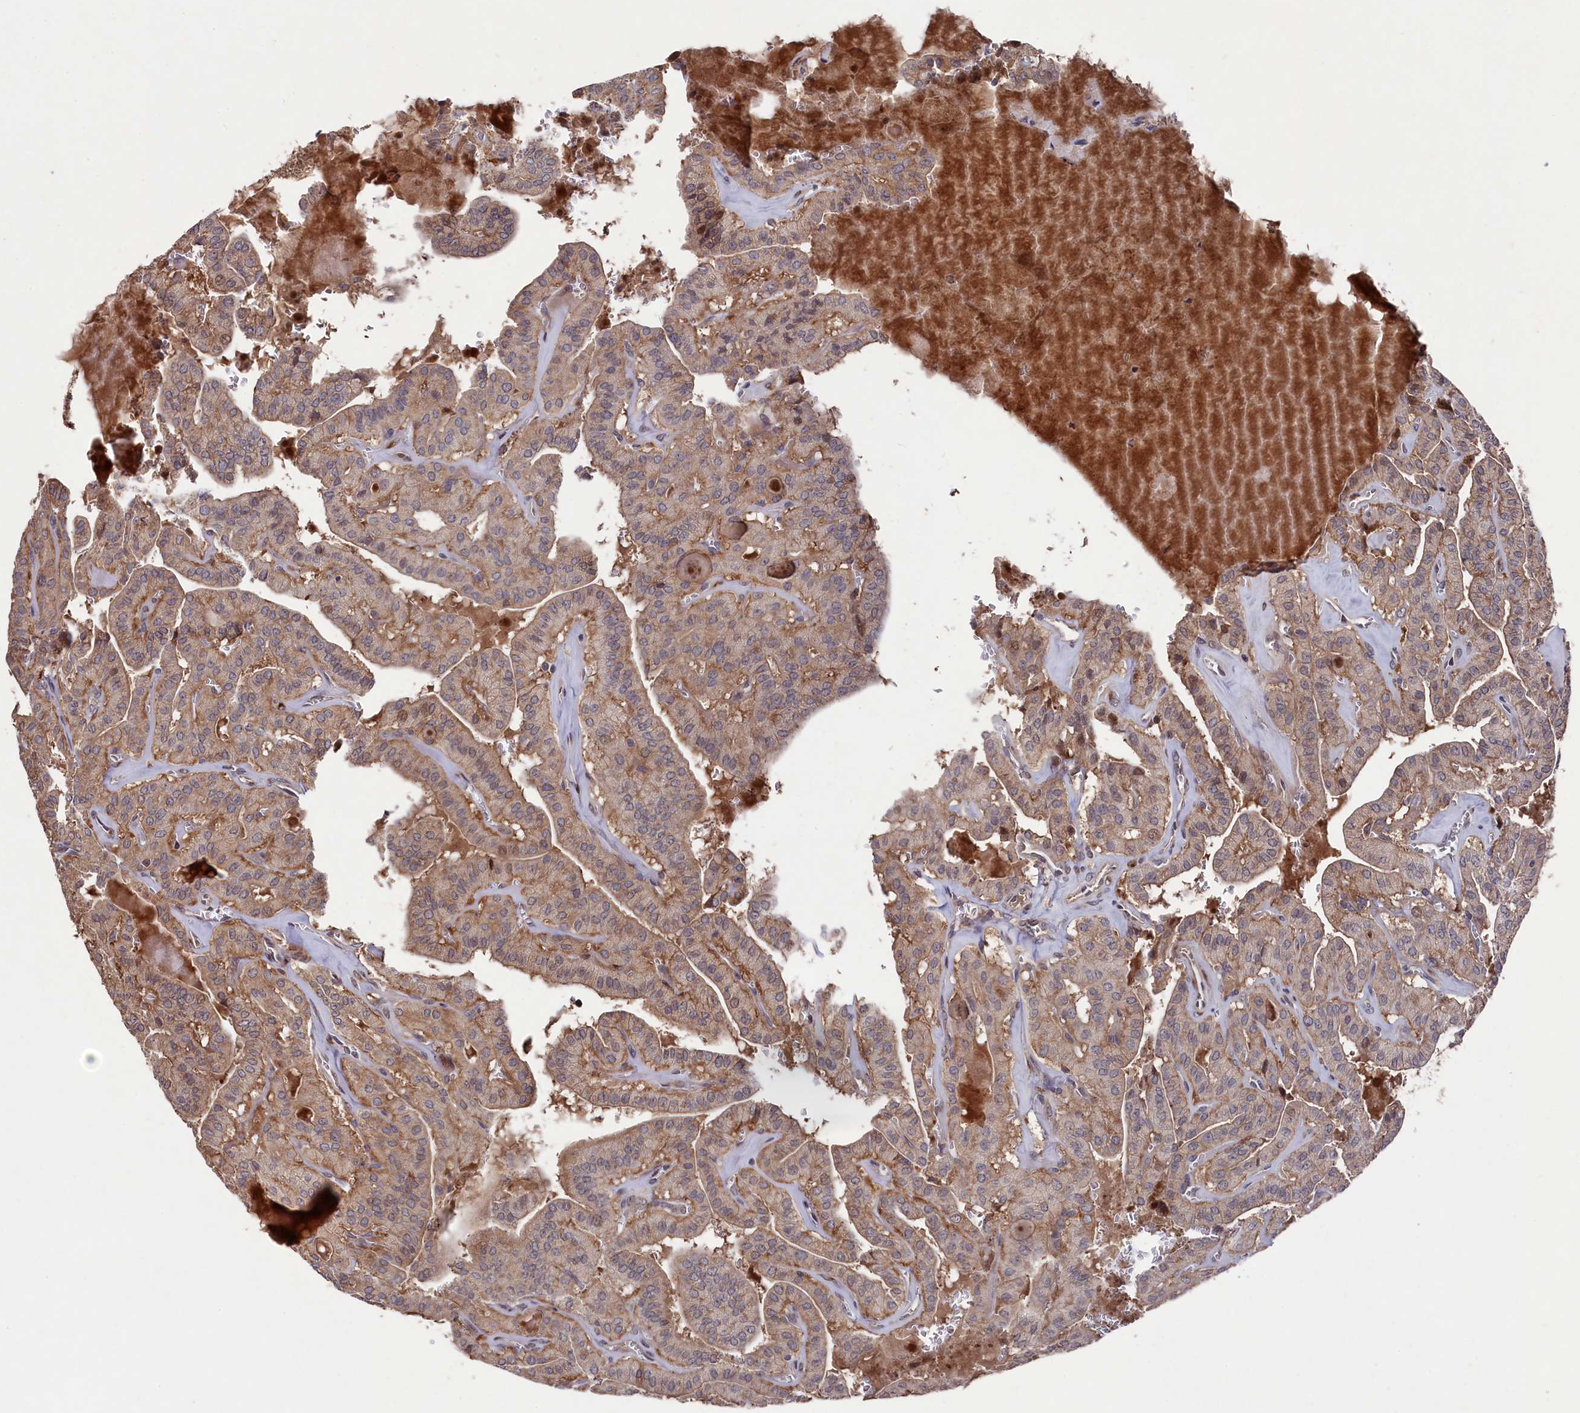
{"staining": {"intensity": "weak", "quantity": ">75%", "location": "cytoplasmic/membranous"}, "tissue": "thyroid cancer", "cell_type": "Tumor cells", "image_type": "cancer", "snomed": [{"axis": "morphology", "description": "Papillary adenocarcinoma, NOS"}, {"axis": "topography", "description": "Thyroid gland"}], "caption": "This image shows thyroid cancer (papillary adenocarcinoma) stained with IHC to label a protein in brown. The cytoplasmic/membranous of tumor cells show weak positivity for the protein. Nuclei are counter-stained blue.", "gene": "NAA60", "patient": {"sex": "male", "age": 52}}